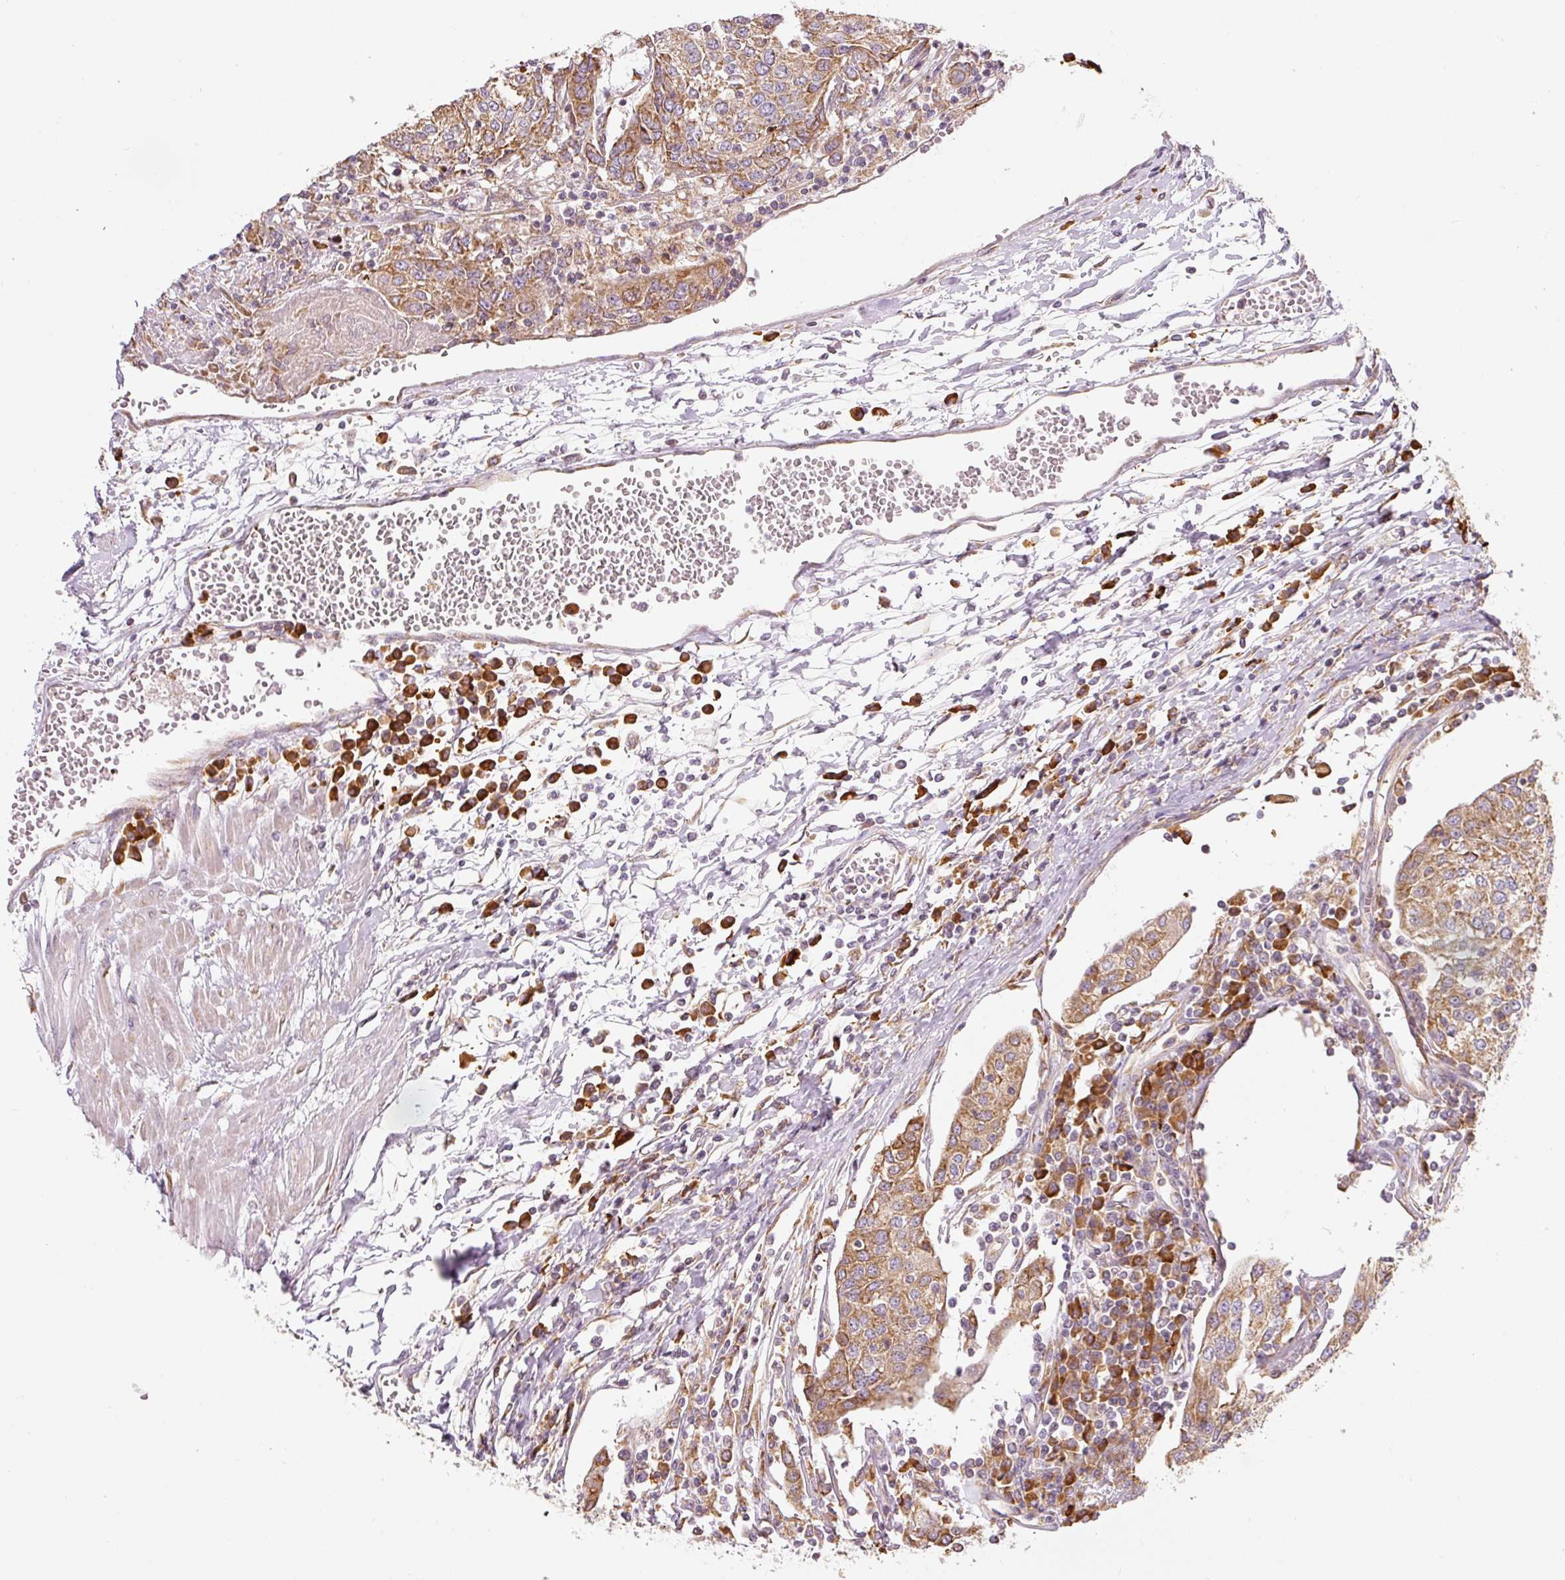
{"staining": {"intensity": "moderate", "quantity": ">75%", "location": "cytoplasmic/membranous"}, "tissue": "urothelial cancer", "cell_type": "Tumor cells", "image_type": "cancer", "snomed": [{"axis": "morphology", "description": "Urothelial carcinoma, High grade"}, {"axis": "topography", "description": "Urinary bladder"}], "caption": "Immunohistochemical staining of urothelial cancer demonstrates medium levels of moderate cytoplasmic/membranous protein expression in approximately >75% of tumor cells.", "gene": "MORN4", "patient": {"sex": "female", "age": 85}}